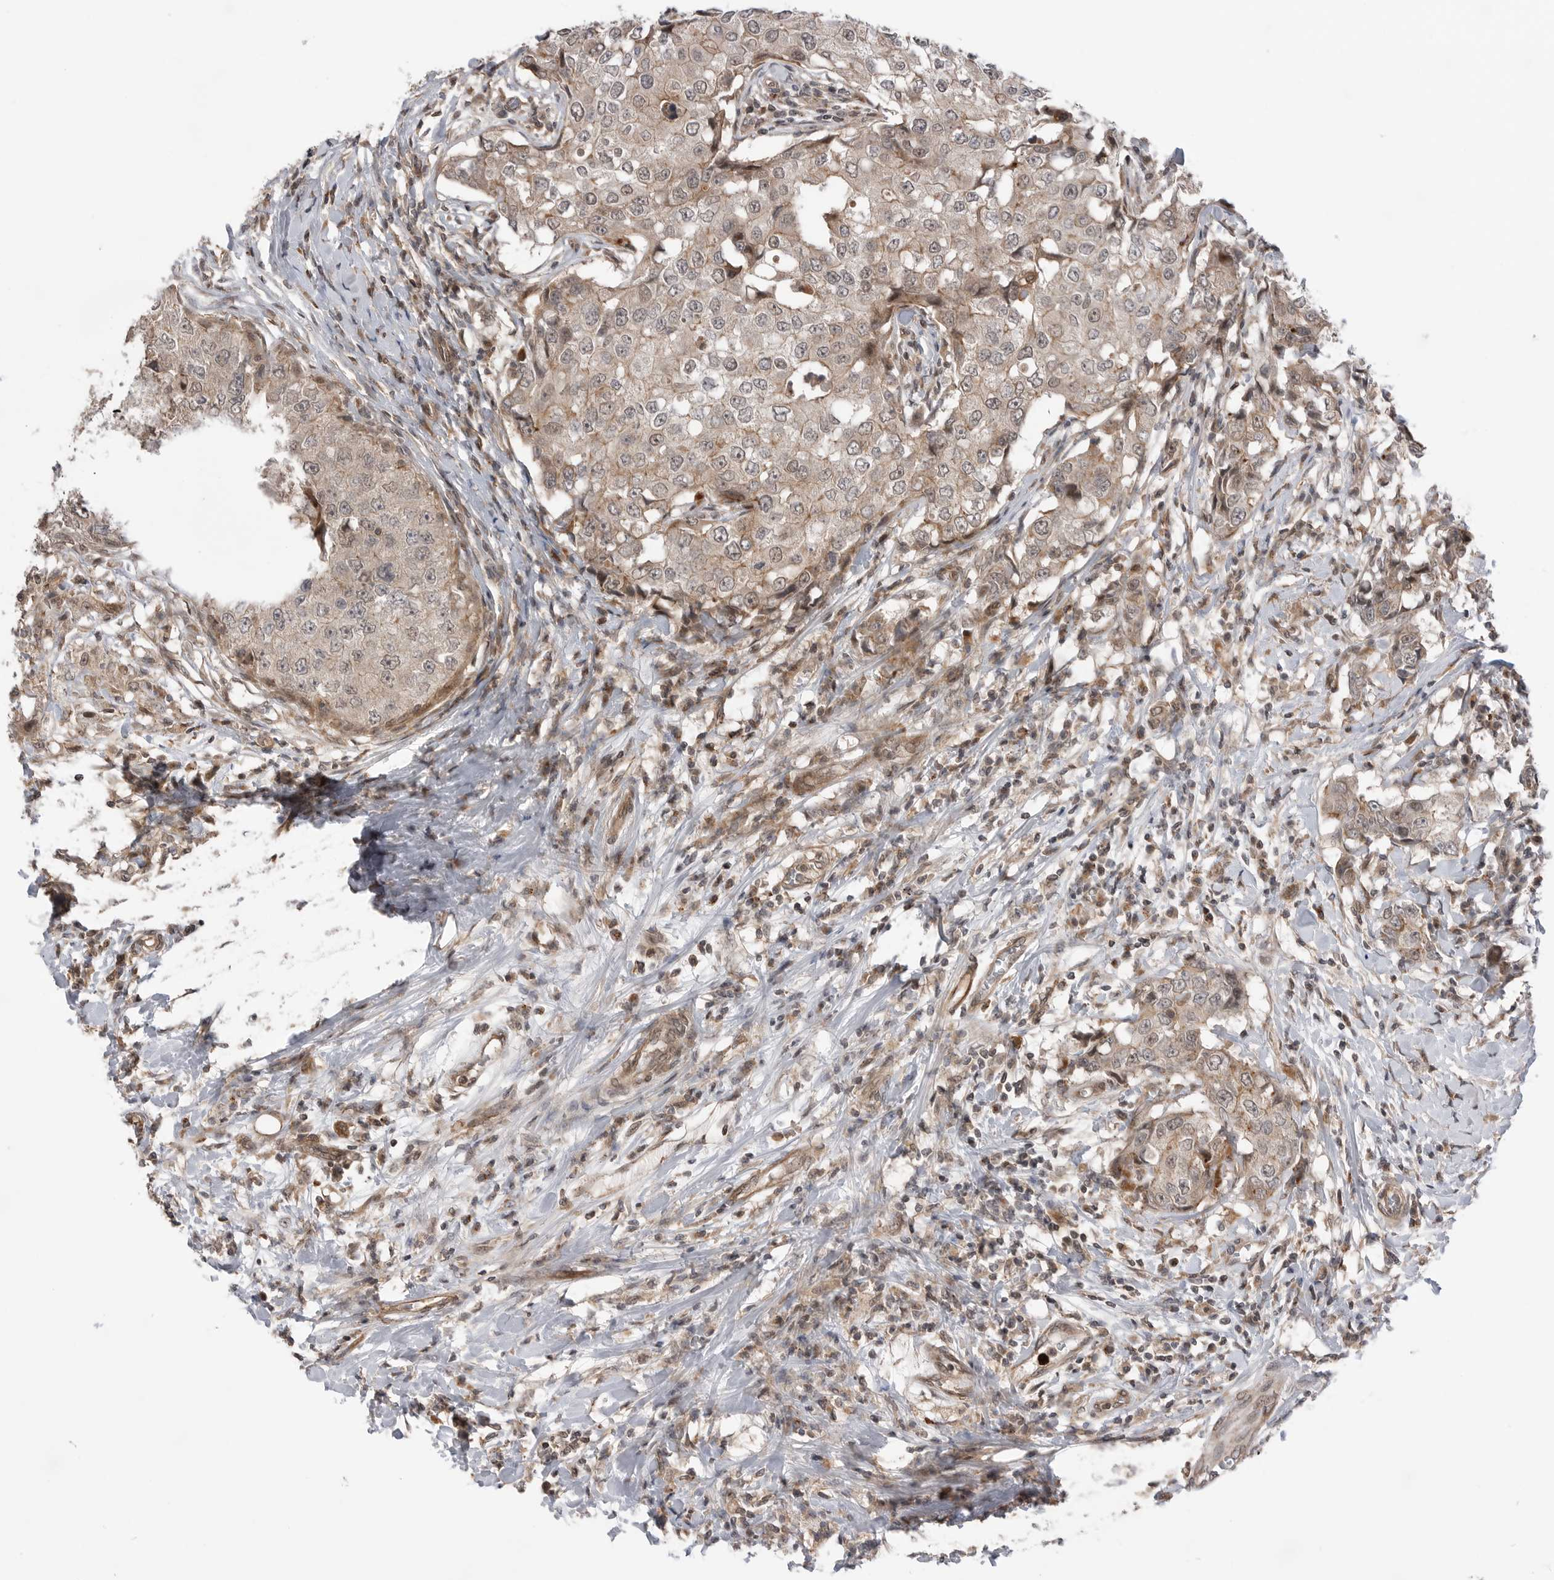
{"staining": {"intensity": "weak", "quantity": ">75%", "location": "cytoplasmic/membranous"}, "tissue": "breast cancer", "cell_type": "Tumor cells", "image_type": "cancer", "snomed": [{"axis": "morphology", "description": "Duct carcinoma"}, {"axis": "topography", "description": "Breast"}], "caption": "Immunohistochemistry micrograph of neoplastic tissue: human infiltrating ductal carcinoma (breast) stained using immunohistochemistry (IHC) displays low levels of weak protein expression localized specifically in the cytoplasmic/membranous of tumor cells, appearing as a cytoplasmic/membranous brown color.", "gene": "PEAK1", "patient": {"sex": "female", "age": 27}}